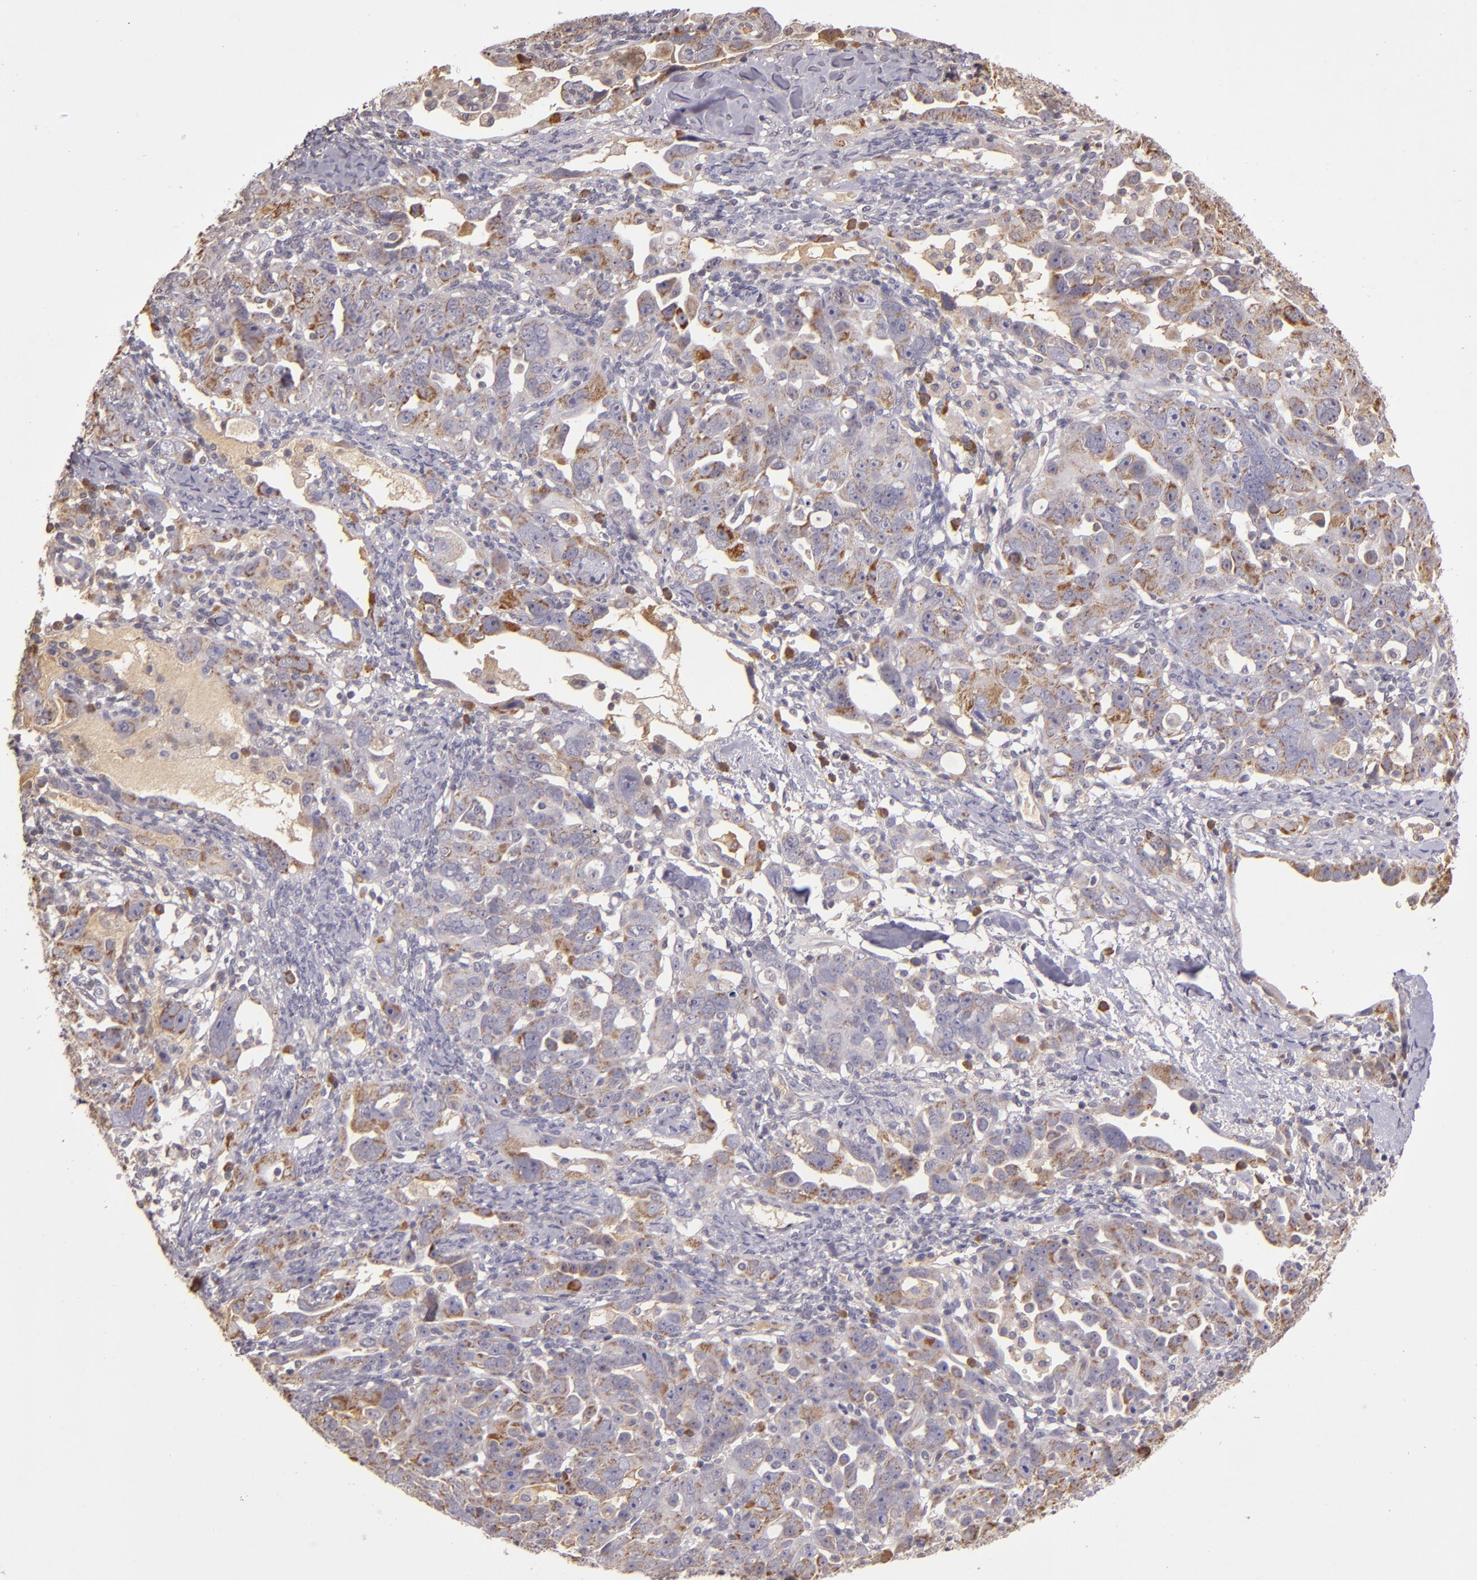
{"staining": {"intensity": "weak", "quantity": ">75%", "location": "cytoplasmic/membranous"}, "tissue": "ovarian cancer", "cell_type": "Tumor cells", "image_type": "cancer", "snomed": [{"axis": "morphology", "description": "Cystadenocarcinoma, serous, NOS"}, {"axis": "topography", "description": "Ovary"}], "caption": "Protein expression by immunohistochemistry (IHC) displays weak cytoplasmic/membranous expression in about >75% of tumor cells in ovarian serous cystadenocarcinoma.", "gene": "ABL1", "patient": {"sex": "female", "age": 66}}